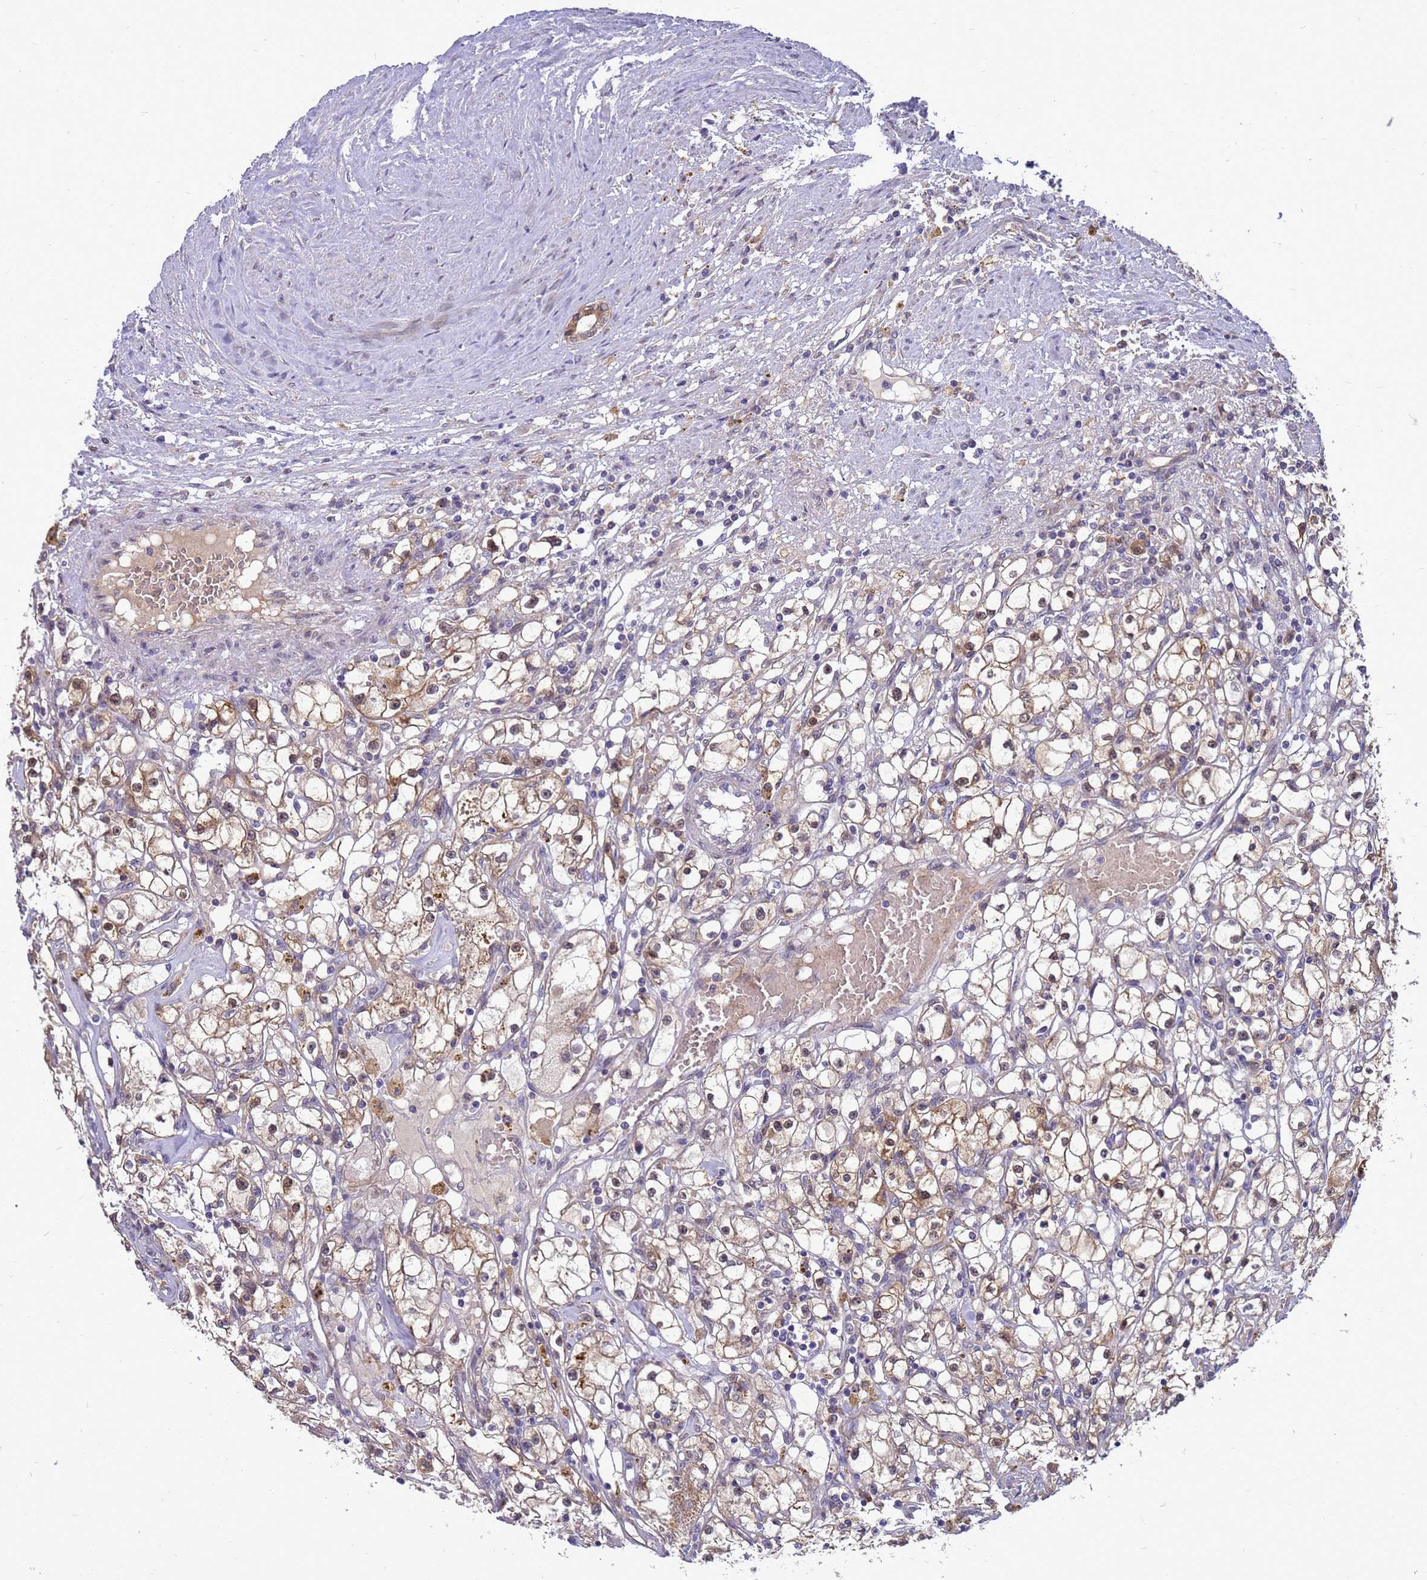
{"staining": {"intensity": "moderate", "quantity": "25%-75%", "location": "cytoplasmic/membranous,nuclear"}, "tissue": "renal cancer", "cell_type": "Tumor cells", "image_type": "cancer", "snomed": [{"axis": "morphology", "description": "Adenocarcinoma, NOS"}, {"axis": "topography", "description": "Kidney"}], "caption": "This photomicrograph reveals IHC staining of renal cancer (adenocarcinoma), with medium moderate cytoplasmic/membranous and nuclear expression in approximately 25%-75% of tumor cells.", "gene": "EIF4EBP3", "patient": {"sex": "male", "age": 56}}